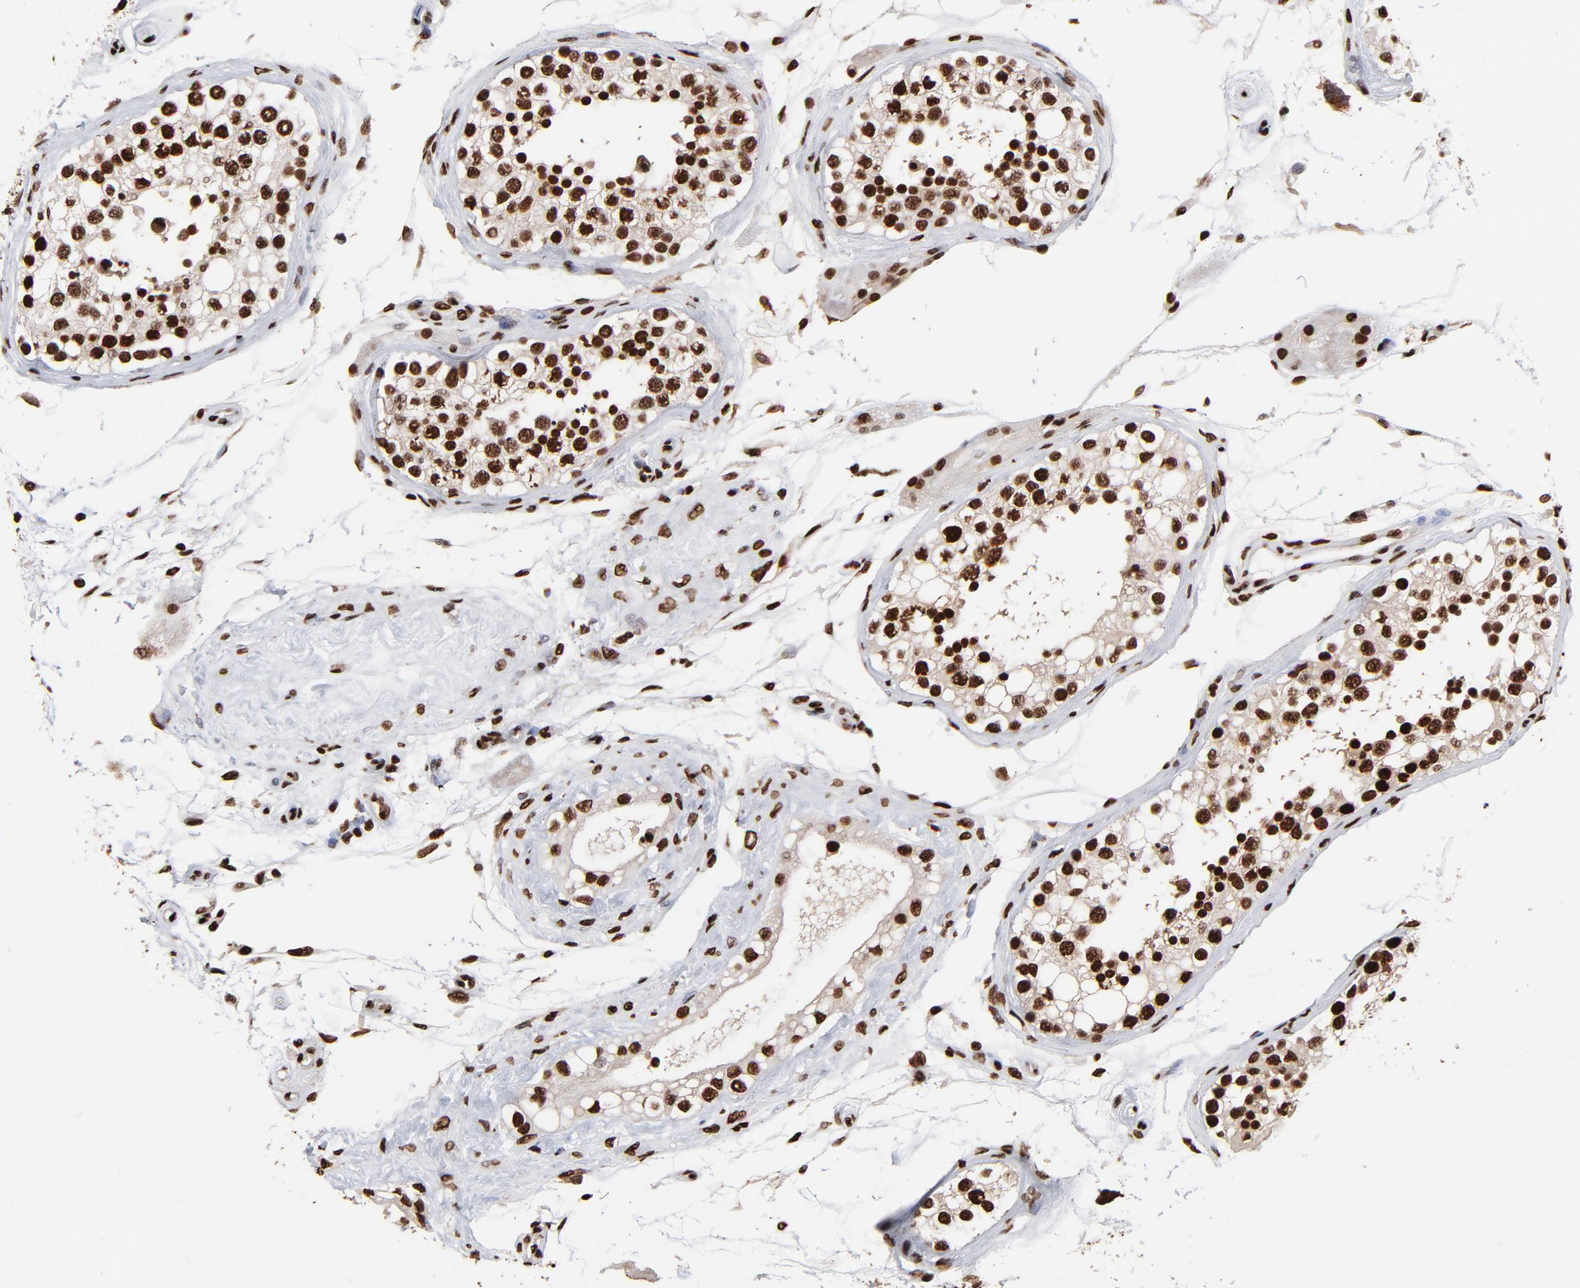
{"staining": {"intensity": "strong", "quantity": ">75%", "location": "nuclear"}, "tissue": "testis", "cell_type": "Cells in seminiferous ducts", "image_type": "normal", "snomed": [{"axis": "morphology", "description": "Normal tissue, NOS"}, {"axis": "topography", "description": "Testis"}], "caption": "Immunohistochemical staining of unremarkable testis reveals high levels of strong nuclear staining in about >75% of cells in seminiferous ducts. (DAB IHC with brightfield microscopy, high magnification).", "gene": "ZNF544", "patient": {"sex": "male", "age": 68}}